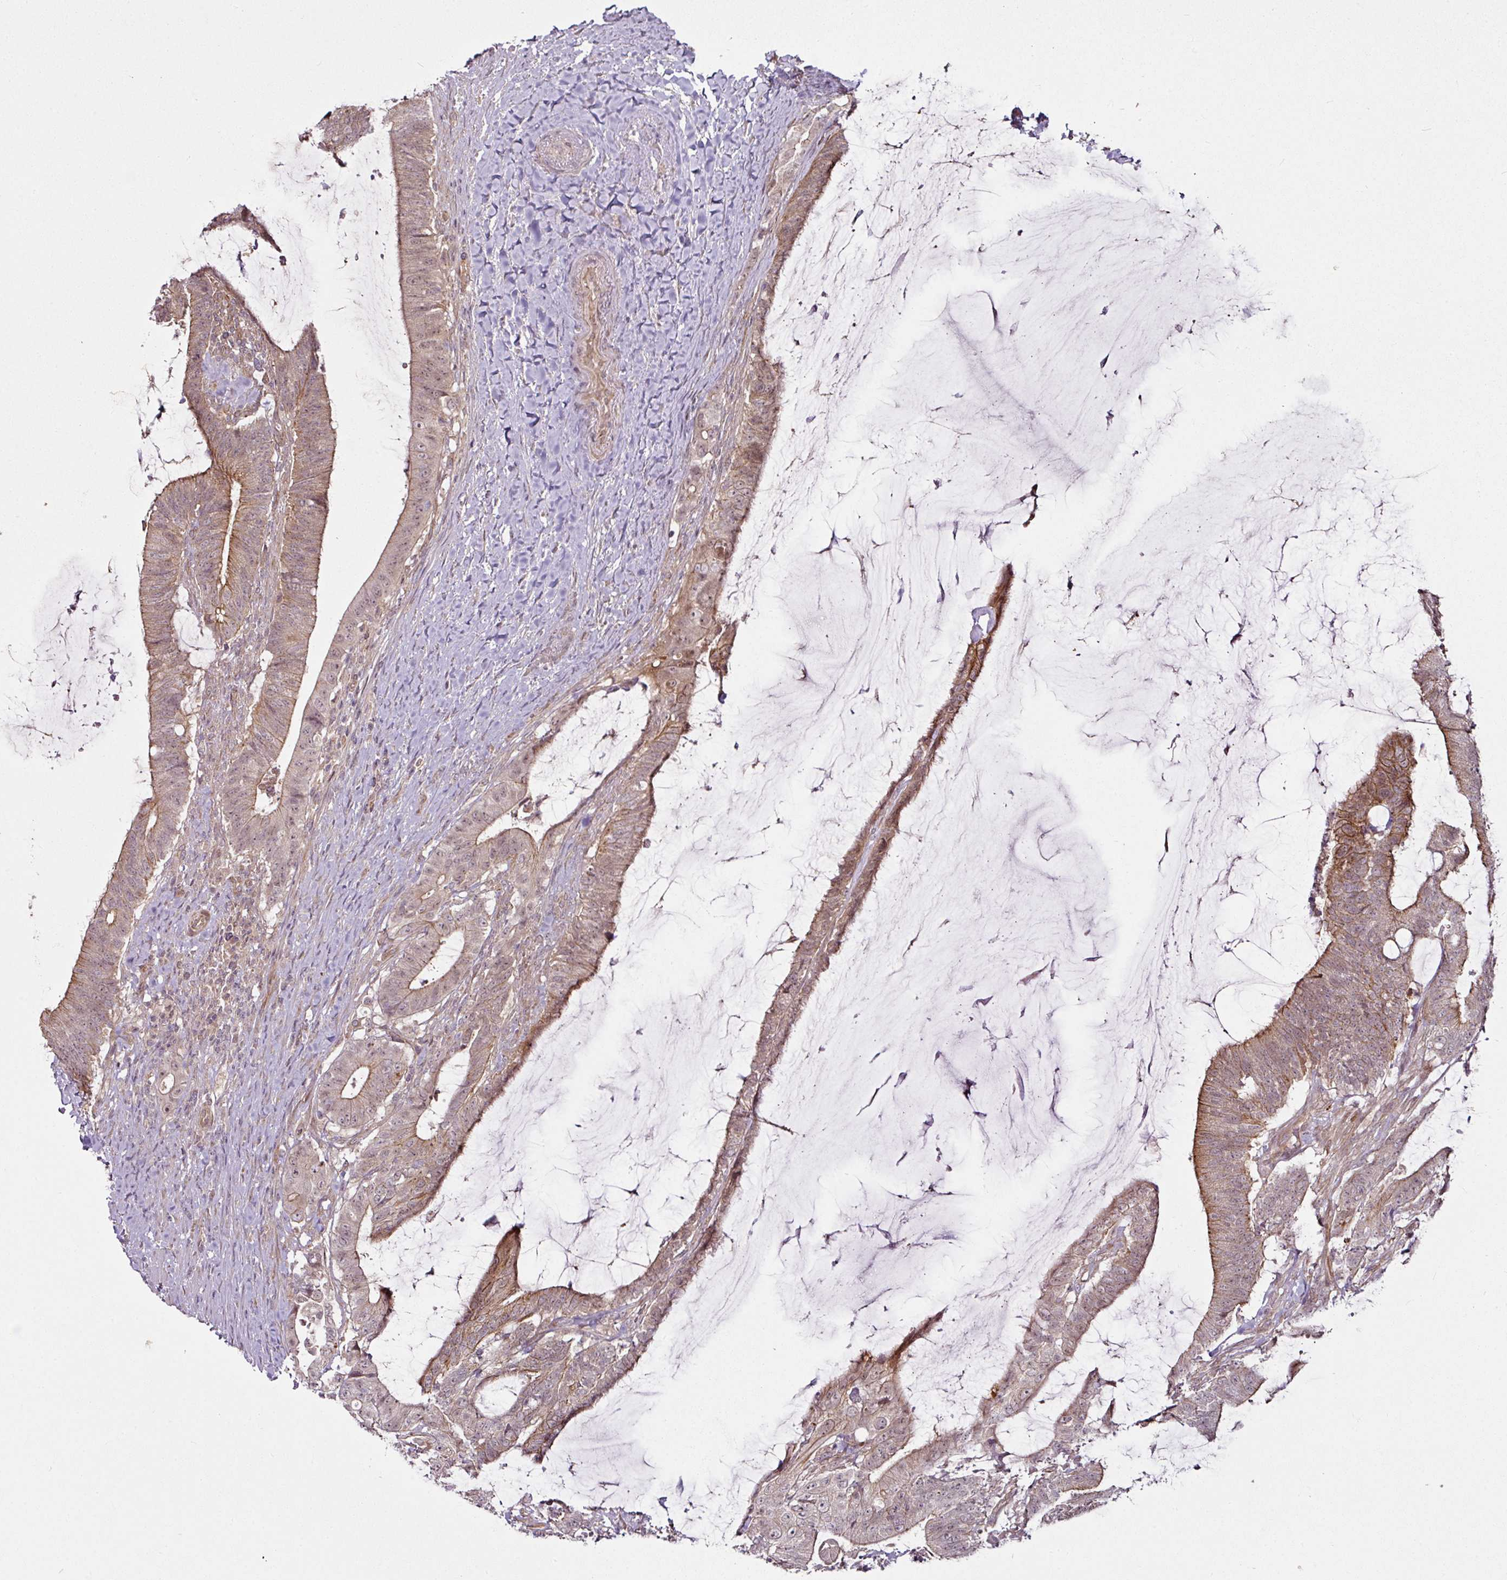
{"staining": {"intensity": "moderate", "quantity": ">75%", "location": "cytoplasmic/membranous,nuclear"}, "tissue": "colorectal cancer", "cell_type": "Tumor cells", "image_type": "cancer", "snomed": [{"axis": "morphology", "description": "Adenocarcinoma, NOS"}, {"axis": "topography", "description": "Colon"}], "caption": "This is a histology image of immunohistochemistry staining of colorectal adenocarcinoma, which shows moderate staining in the cytoplasmic/membranous and nuclear of tumor cells.", "gene": "DCAF13", "patient": {"sex": "female", "age": 43}}